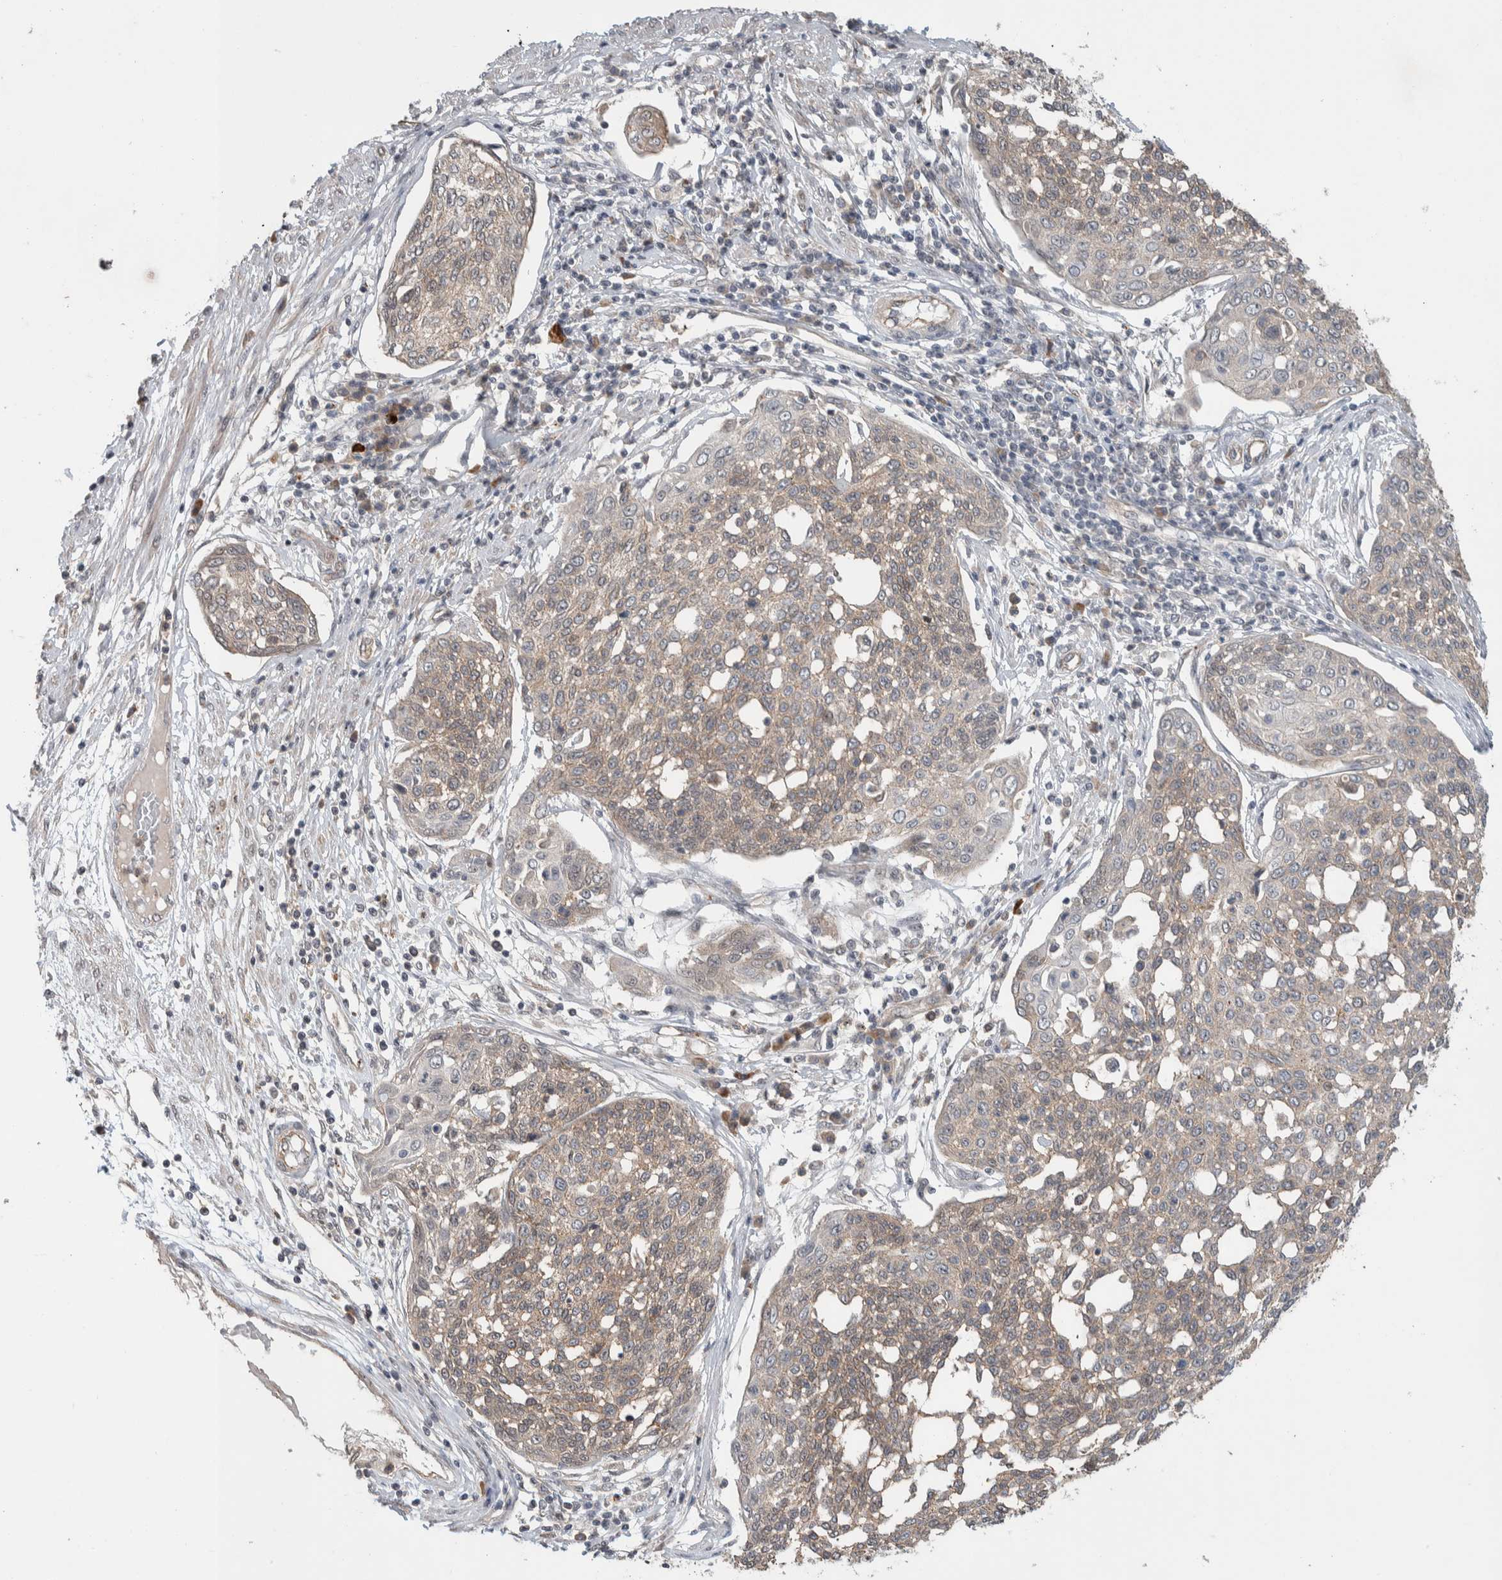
{"staining": {"intensity": "weak", "quantity": "25%-75%", "location": "cytoplasmic/membranous"}, "tissue": "cervical cancer", "cell_type": "Tumor cells", "image_type": "cancer", "snomed": [{"axis": "morphology", "description": "Squamous cell carcinoma, NOS"}, {"axis": "topography", "description": "Cervix"}], "caption": "Protein expression analysis of human cervical cancer reveals weak cytoplasmic/membranous expression in about 25%-75% of tumor cells.", "gene": "DEPTOR", "patient": {"sex": "female", "age": 34}}